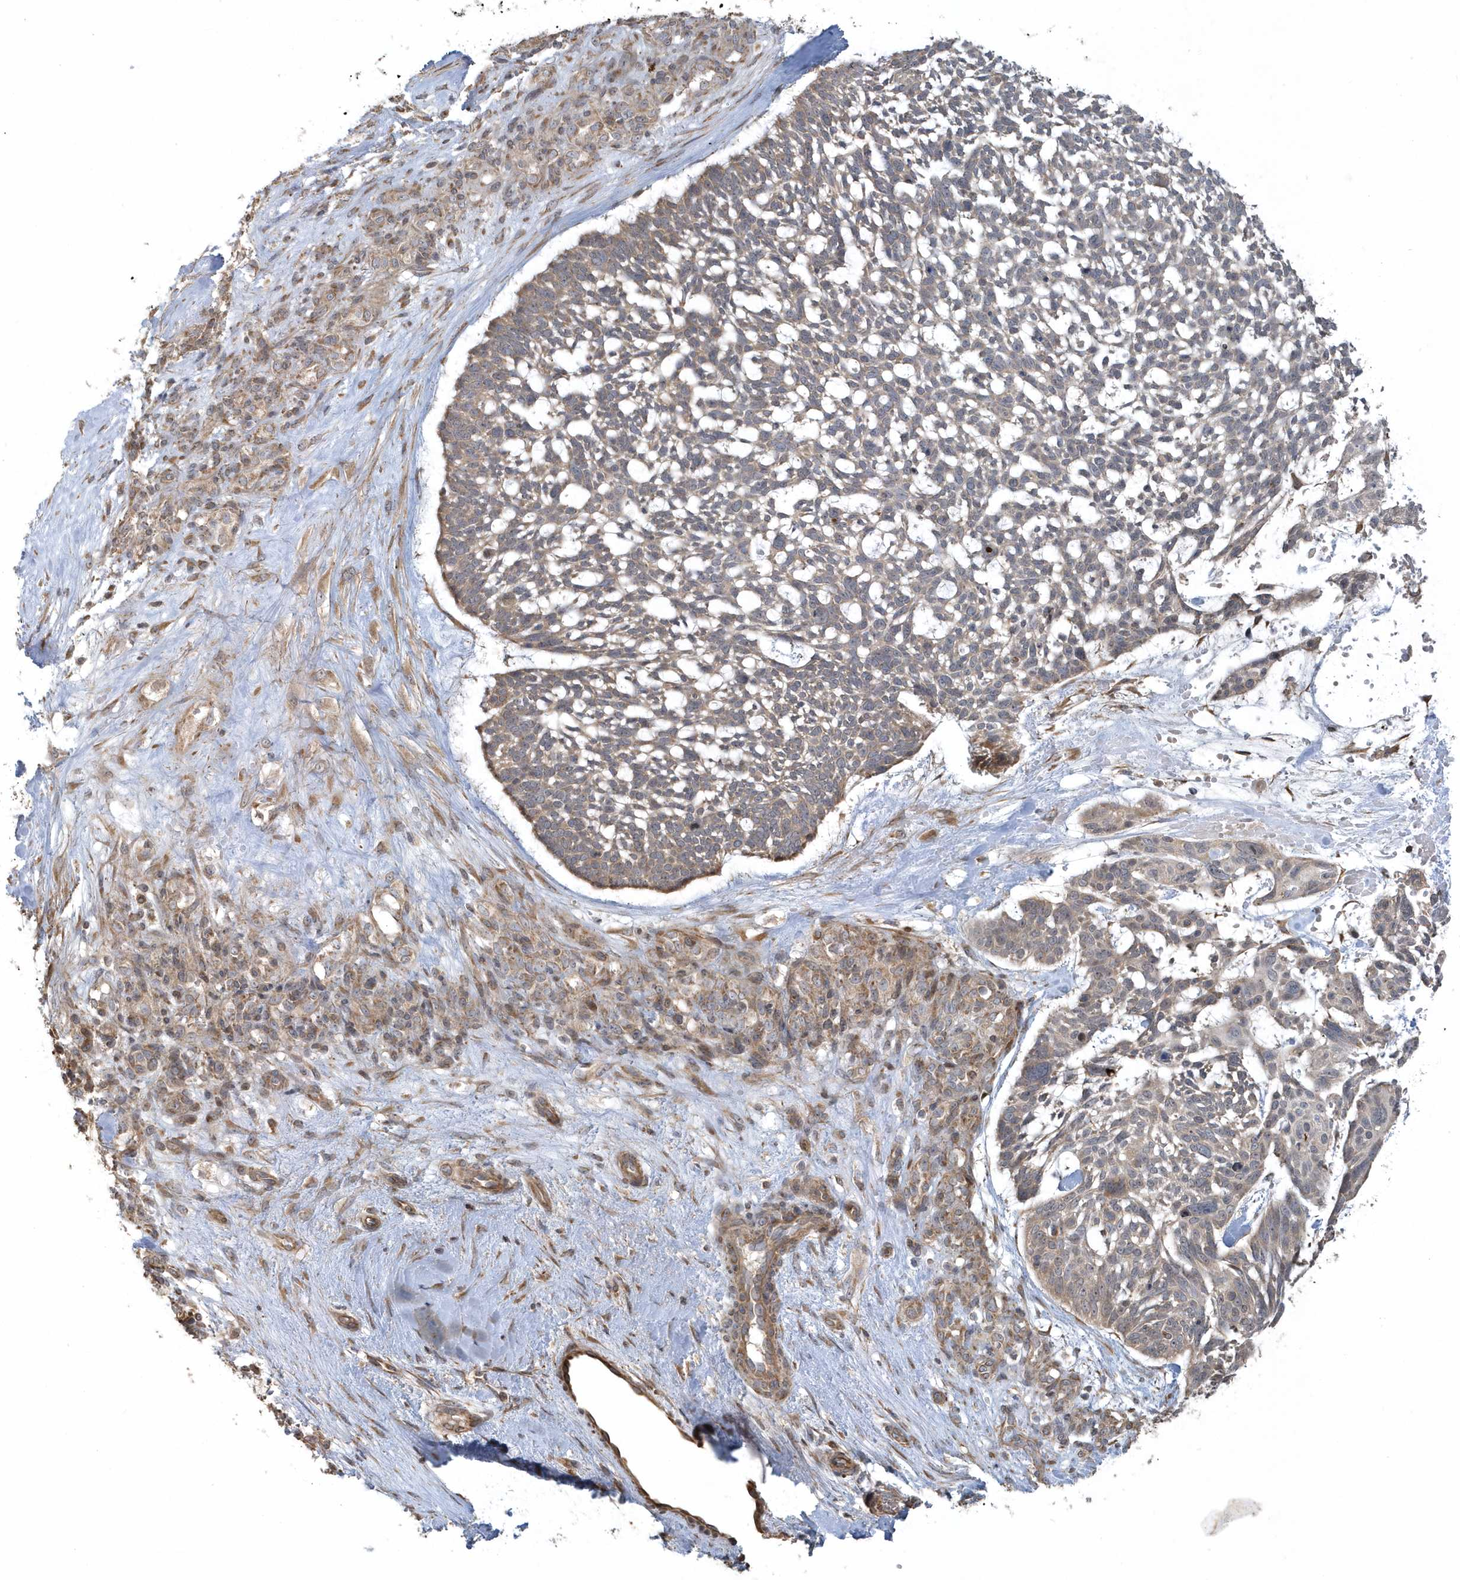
{"staining": {"intensity": "weak", "quantity": "25%-75%", "location": "cytoplasmic/membranous"}, "tissue": "skin cancer", "cell_type": "Tumor cells", "image_type": "cancer", "snomed": [{"axis": "morphology", "description": "Basal cell carcinoma"}, {"axis": "topography", "description": "Skin"}], "caption": "Basal cell carcinoma (skin) tissue shows weak cytoplasmic/membranous positivity in approximately 25%-75% of tumor cells, visualized by immunohistochemistry.", "gene": "THG1L", "patient": {"sex": "male", "age": 88}}